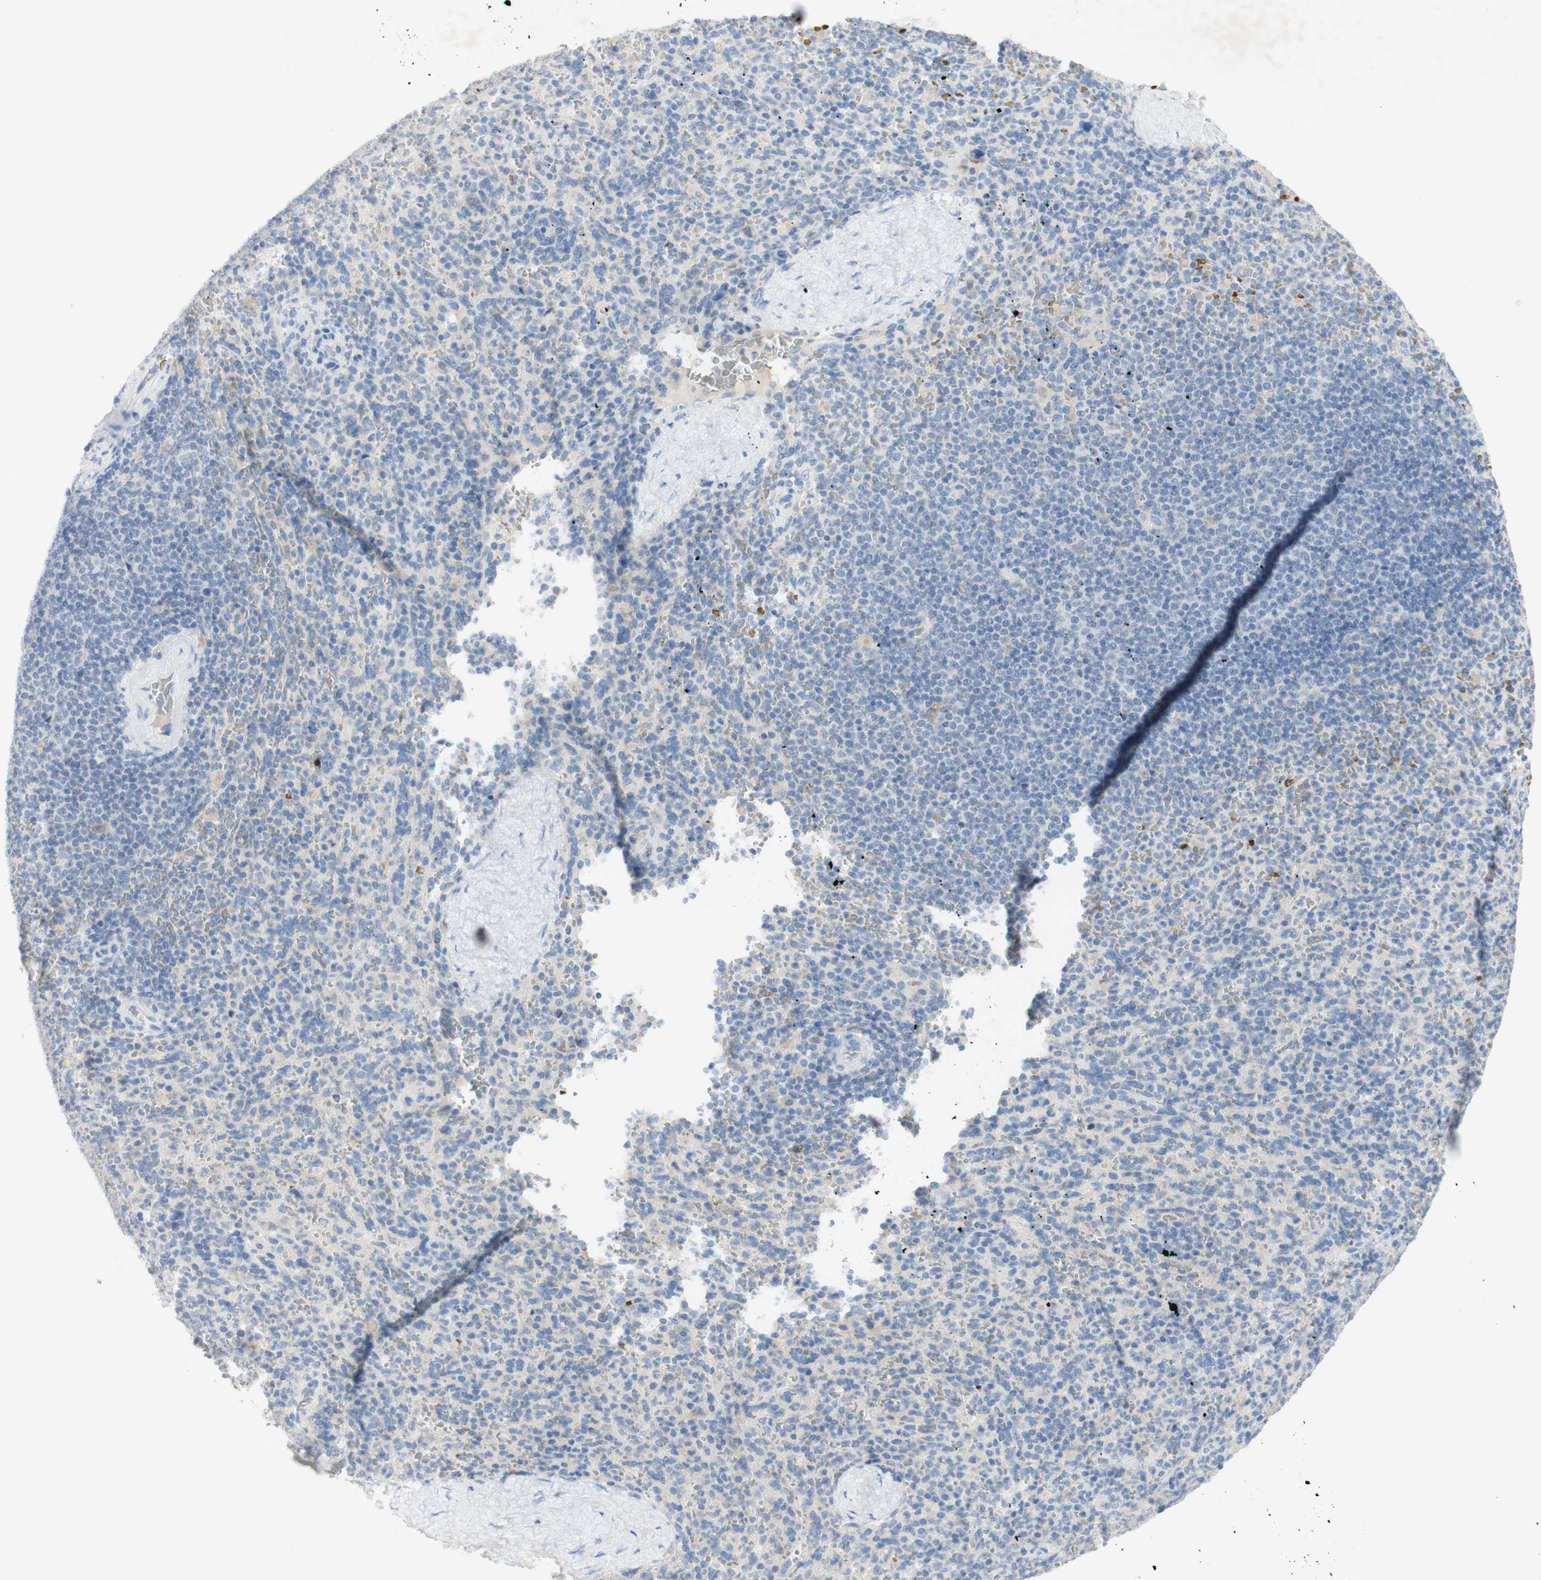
{"staining": {"intensity": "negative", "quantity": "none", "location": "none"}, "tissue": "spleen", "cell_type": "Cells in red pulp", "image_type": "normal", "snomed": [{"axis": "morphology", "description": "Normal tissue, NOS"}, {"axis": "topography", "description": "Spleen"}], "caption": "Photomicrograph shows no protein staining in cells in red pulp of unremarkable spleen.", "gene": "EPO", "patient": {"sex": "male", "age": 36}}